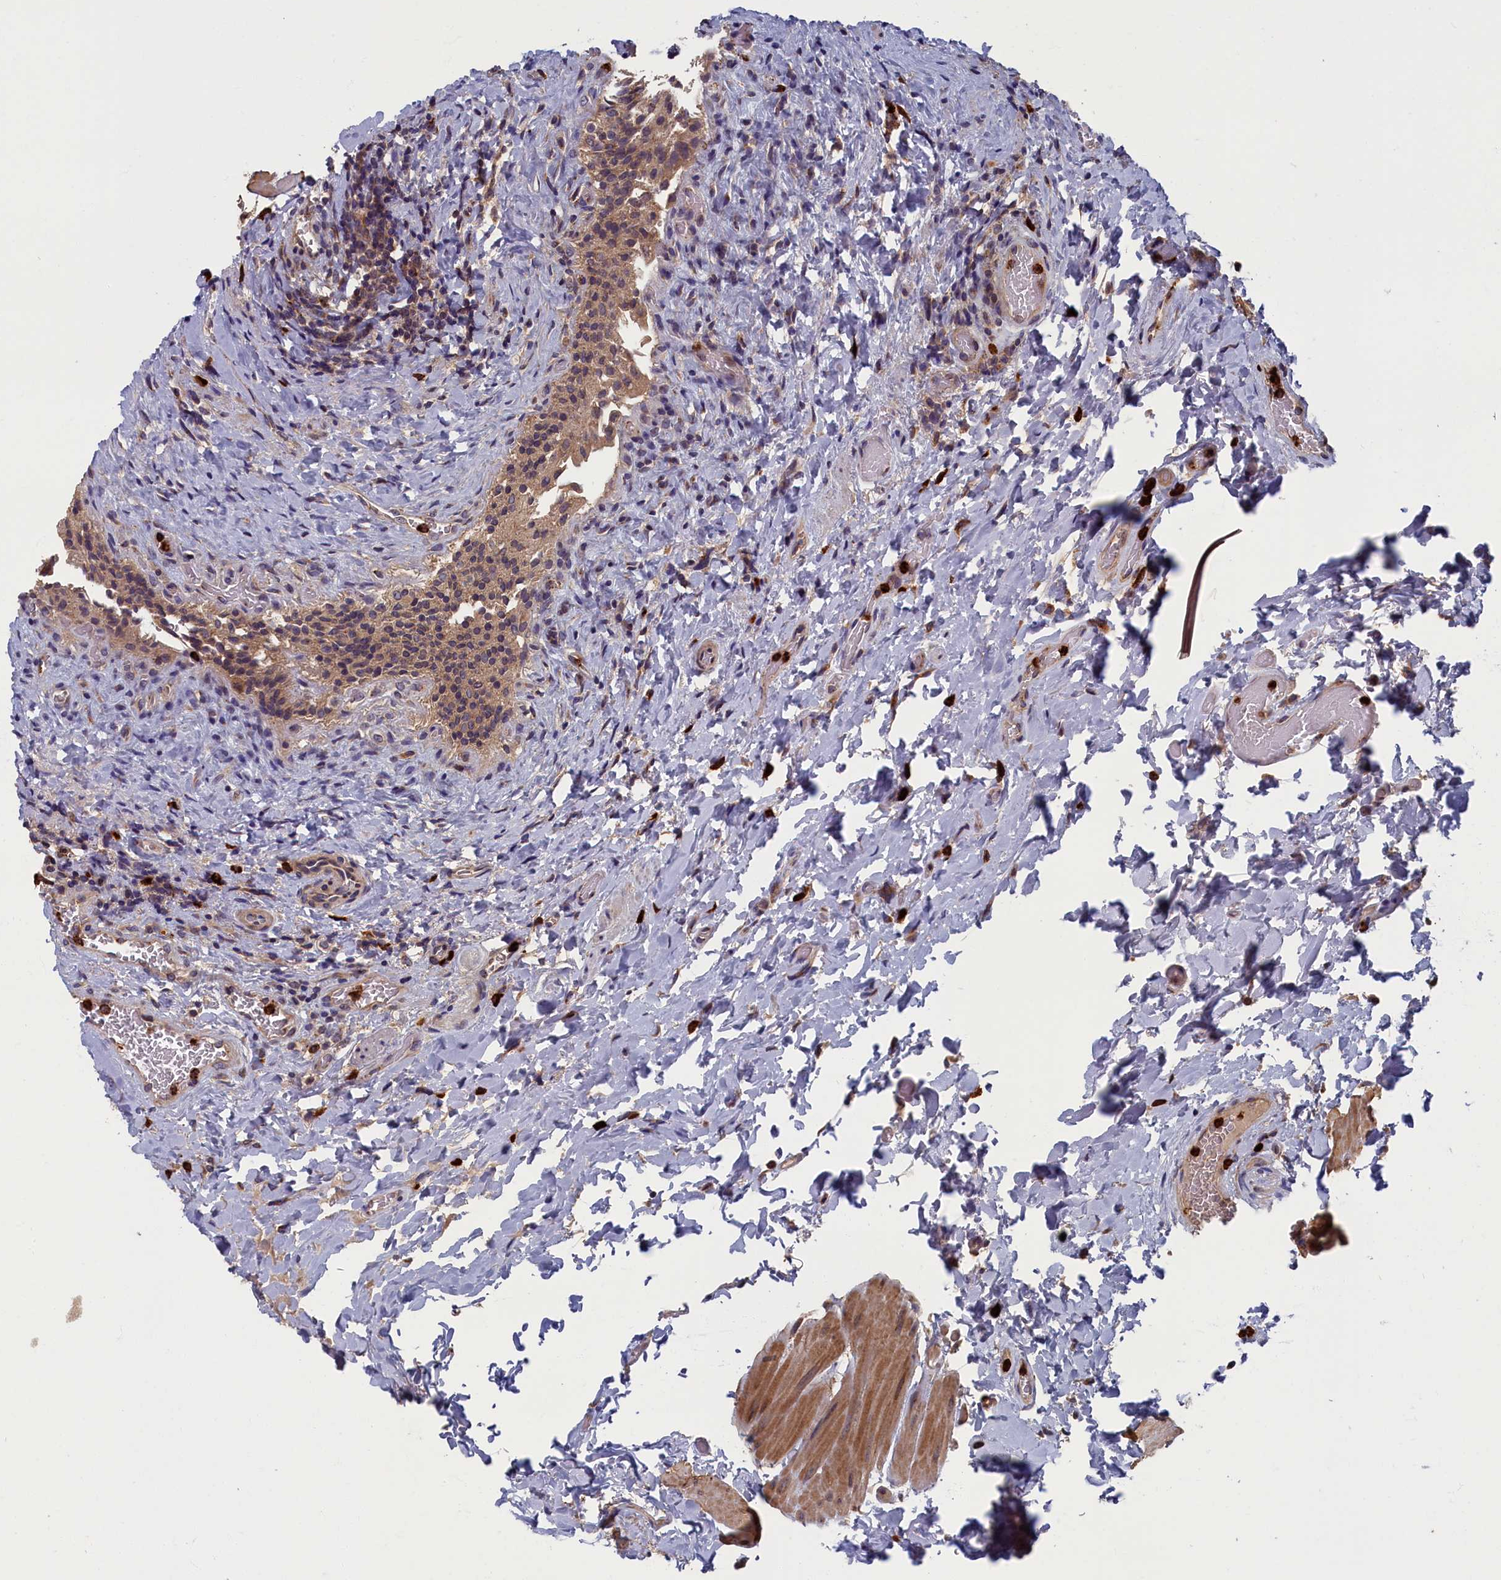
{"staining": {"intensity": "moderate", "quantity": ">75%", "location": "cytoplasmic/membranous"}, "tissue": "urinary bladder", "cell_type": "Urothelial cells", "image_type": "normal", "snomed": [{"axis": "morphology", "description": "Normal tissue, NOS"}, {"axis": "morphology", "description": "Inflammation, NOS"}, {"axis": "topography", "description": "Urinary bladder"}], "caption": "This is a histology image of IHC staining of normal urinary bladder, which shows moderate expression in the cytoplasmic/membranous of urothelial cells.", "gene": "TNK2", "patient": {"sex": "male", "age": 64}}